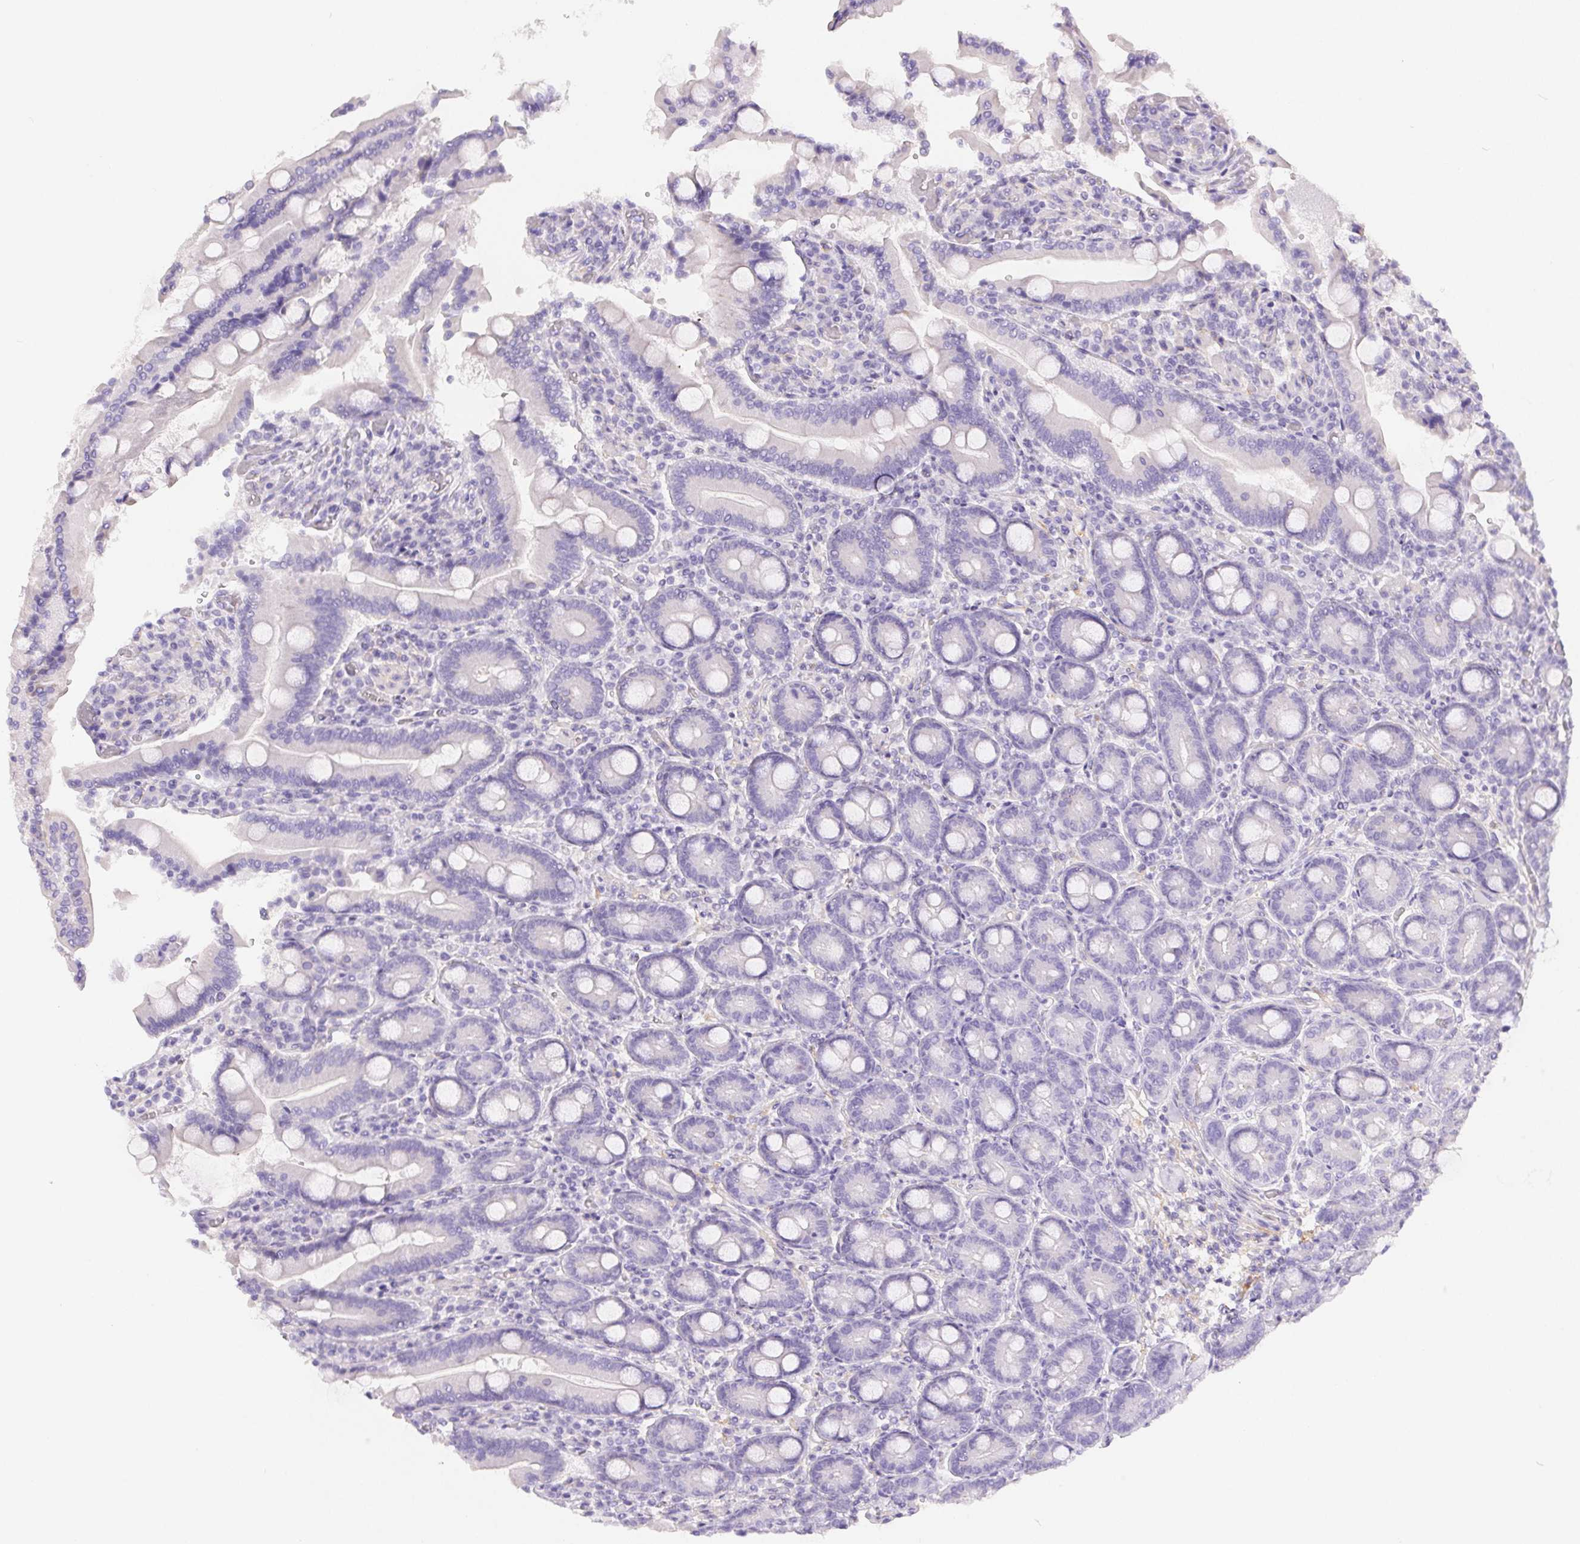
{"staining": {"intensity": "negative", "quantity": "none", "location": "none"}, "tissue": "duodenum", "cell_type": "Glandular cells", "image_type": "normal", "snomed": [{"axis": "morphology", "description": "Normal tissue, NOS"}, {"axis": "topography", "description": "Duodenum"}], "caption": "Immunohistochemistry (IHC) of normal duodenum reveals no expression in glandular cells.", "gene": "PNLIP", "patient": {"sex": "female", "age": 62}}